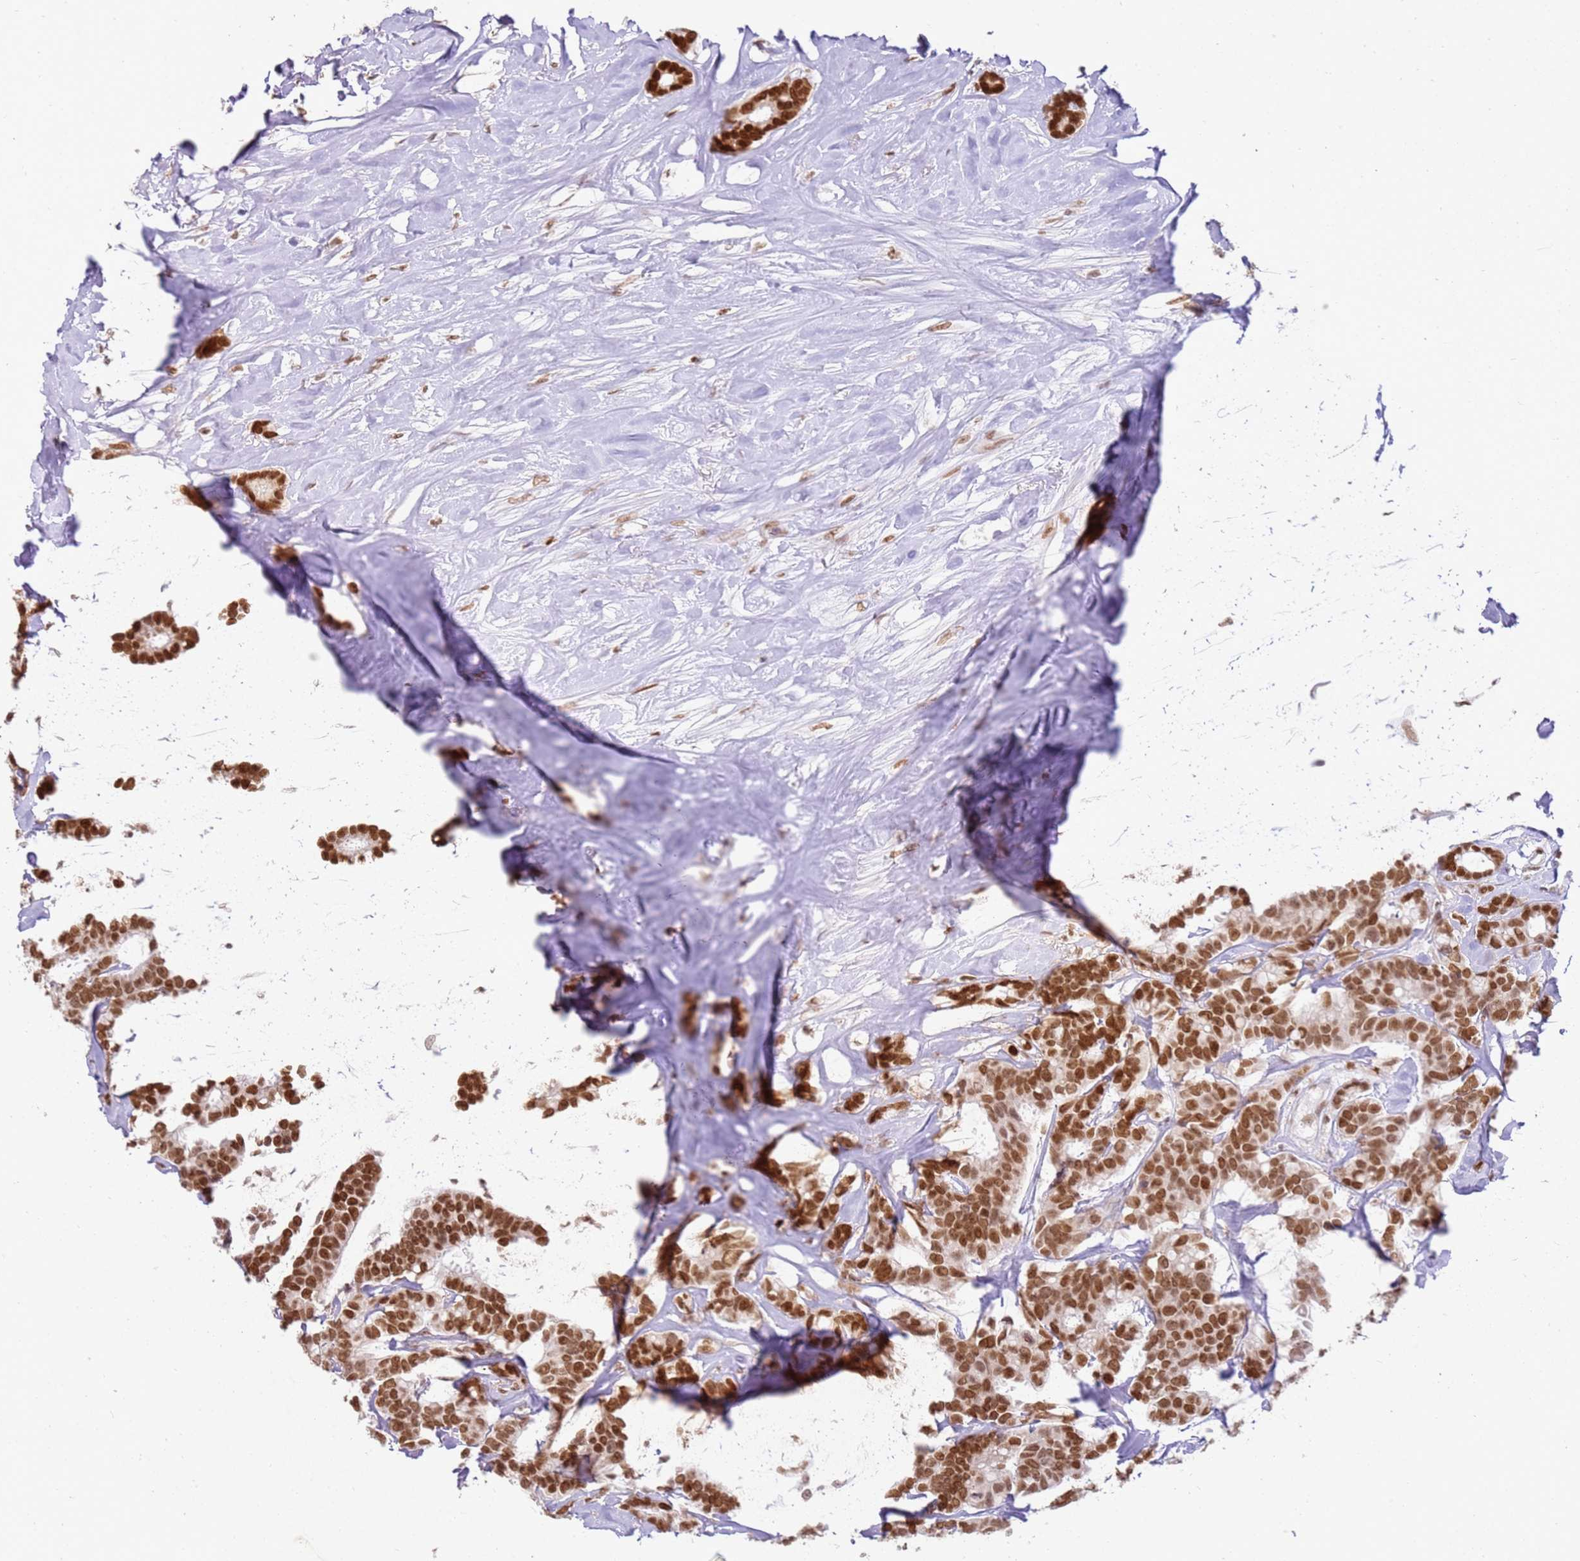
{"staining": {"intensity": "moderate", "quantity": ">75%", "location": "nuclear"}, "tissue": "breast cancer", "cell_type": "Tumor cells", "image_type": "cancer", "snomed": [{"axis": "morphology", "description": "Duct carcinoma"}, {"axis": "topography", "description": "Breast"}], "caption": "Human breast intraductal carcinoma stained with a brown dye demonstrates moderate nuclear positive staining in about >75% of tumor cells.", "gene": "PHC2", "patient": {"sex": "female", "age": 87}}